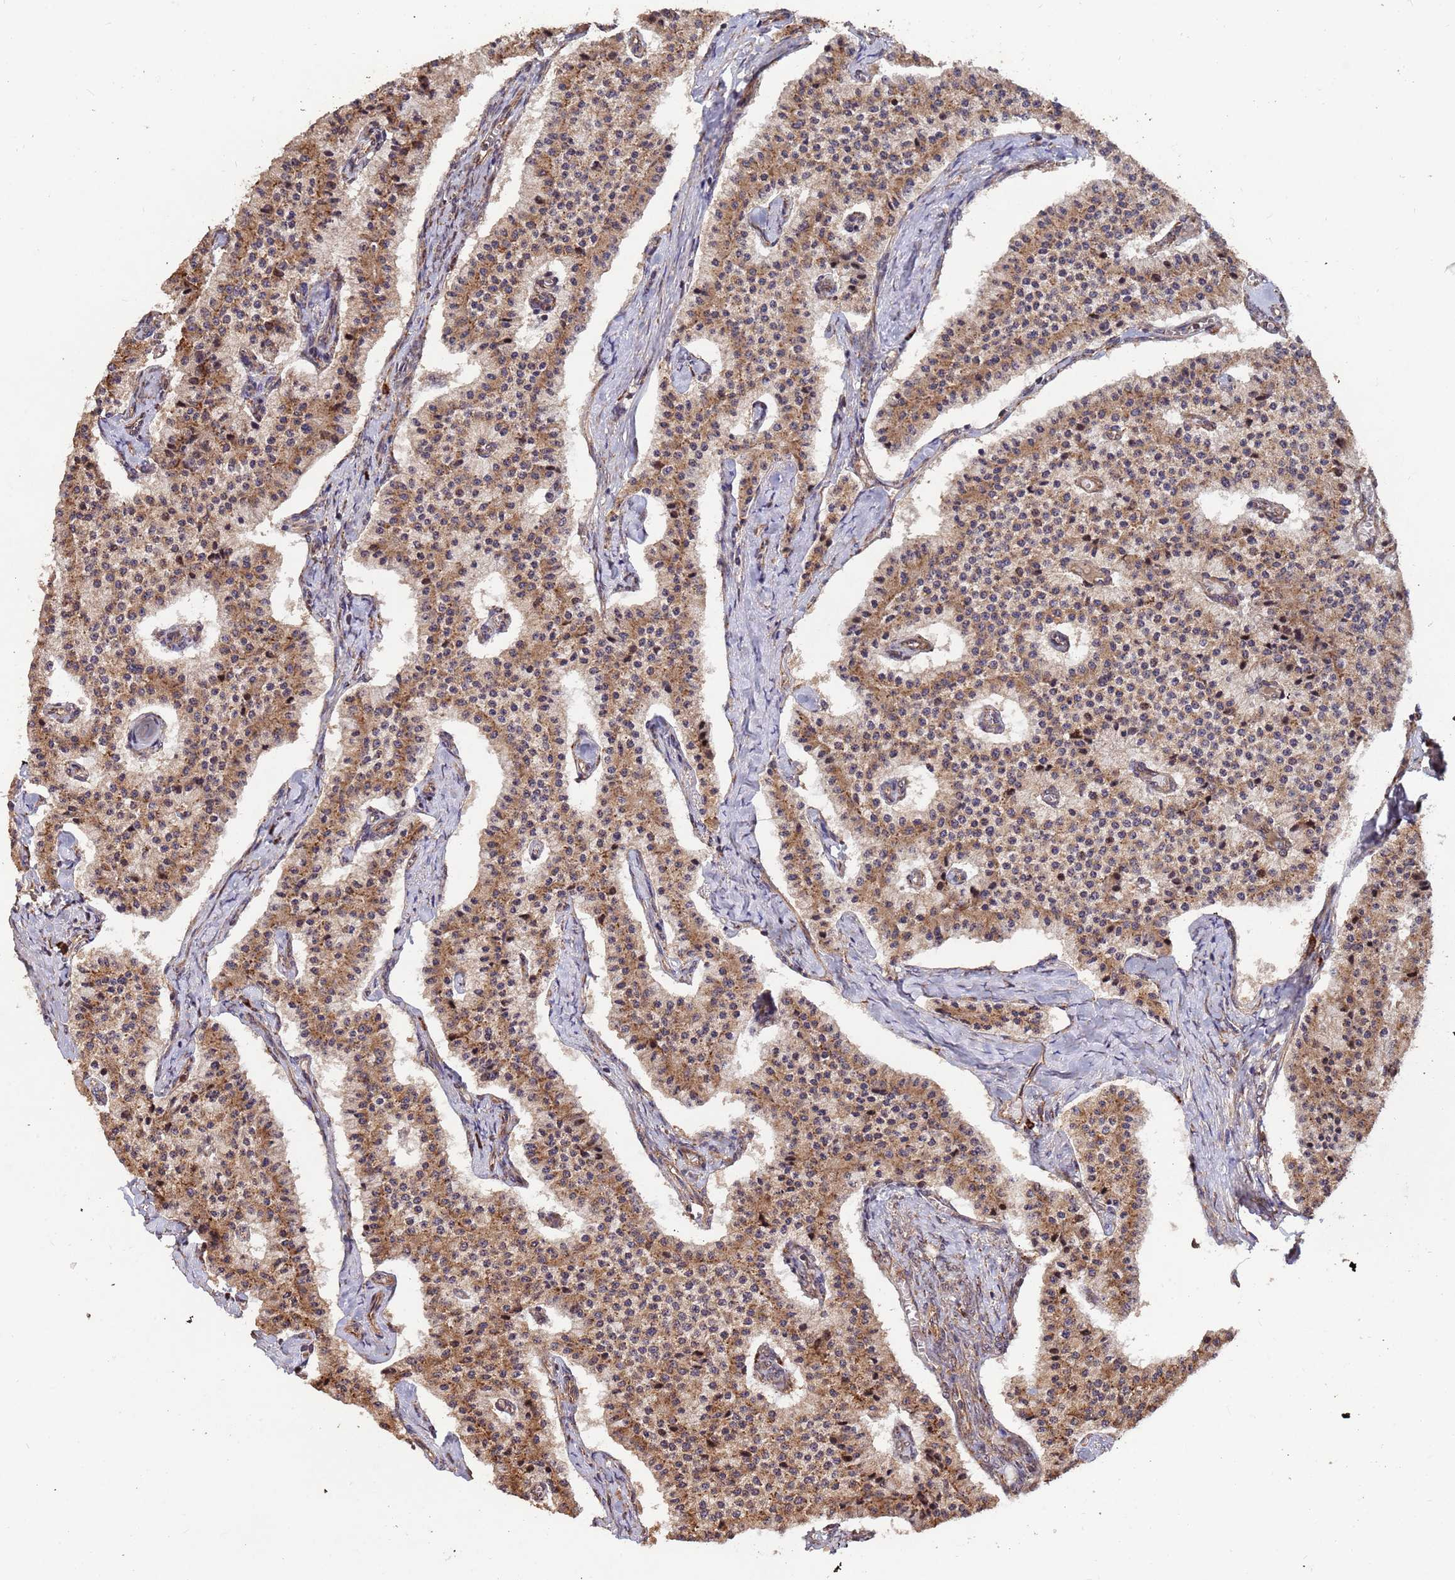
{"staining": {"intensity": "moderate", "quantity": ">75%", "location": "cytoplasmic/membranous,nuclear"}, "tissue": "carcinoid", "cell_type": "Tumor cells", "image_type": "cancer", "snomed": [{"axis": "morphology", "description": "Carcinoid, malignant, NOS"}, {"axis": "topography", "description": "Colon"}], "caption": "Immunohistochemistry (IHC) (DAB) staining of carcinoid demonstrates moderate cytoplasmic/membranous and nuclear protein positivity in about >75% of tumor cells.", "gene": "ZNF619", "patient": {"sex": "female", "age": 52}}